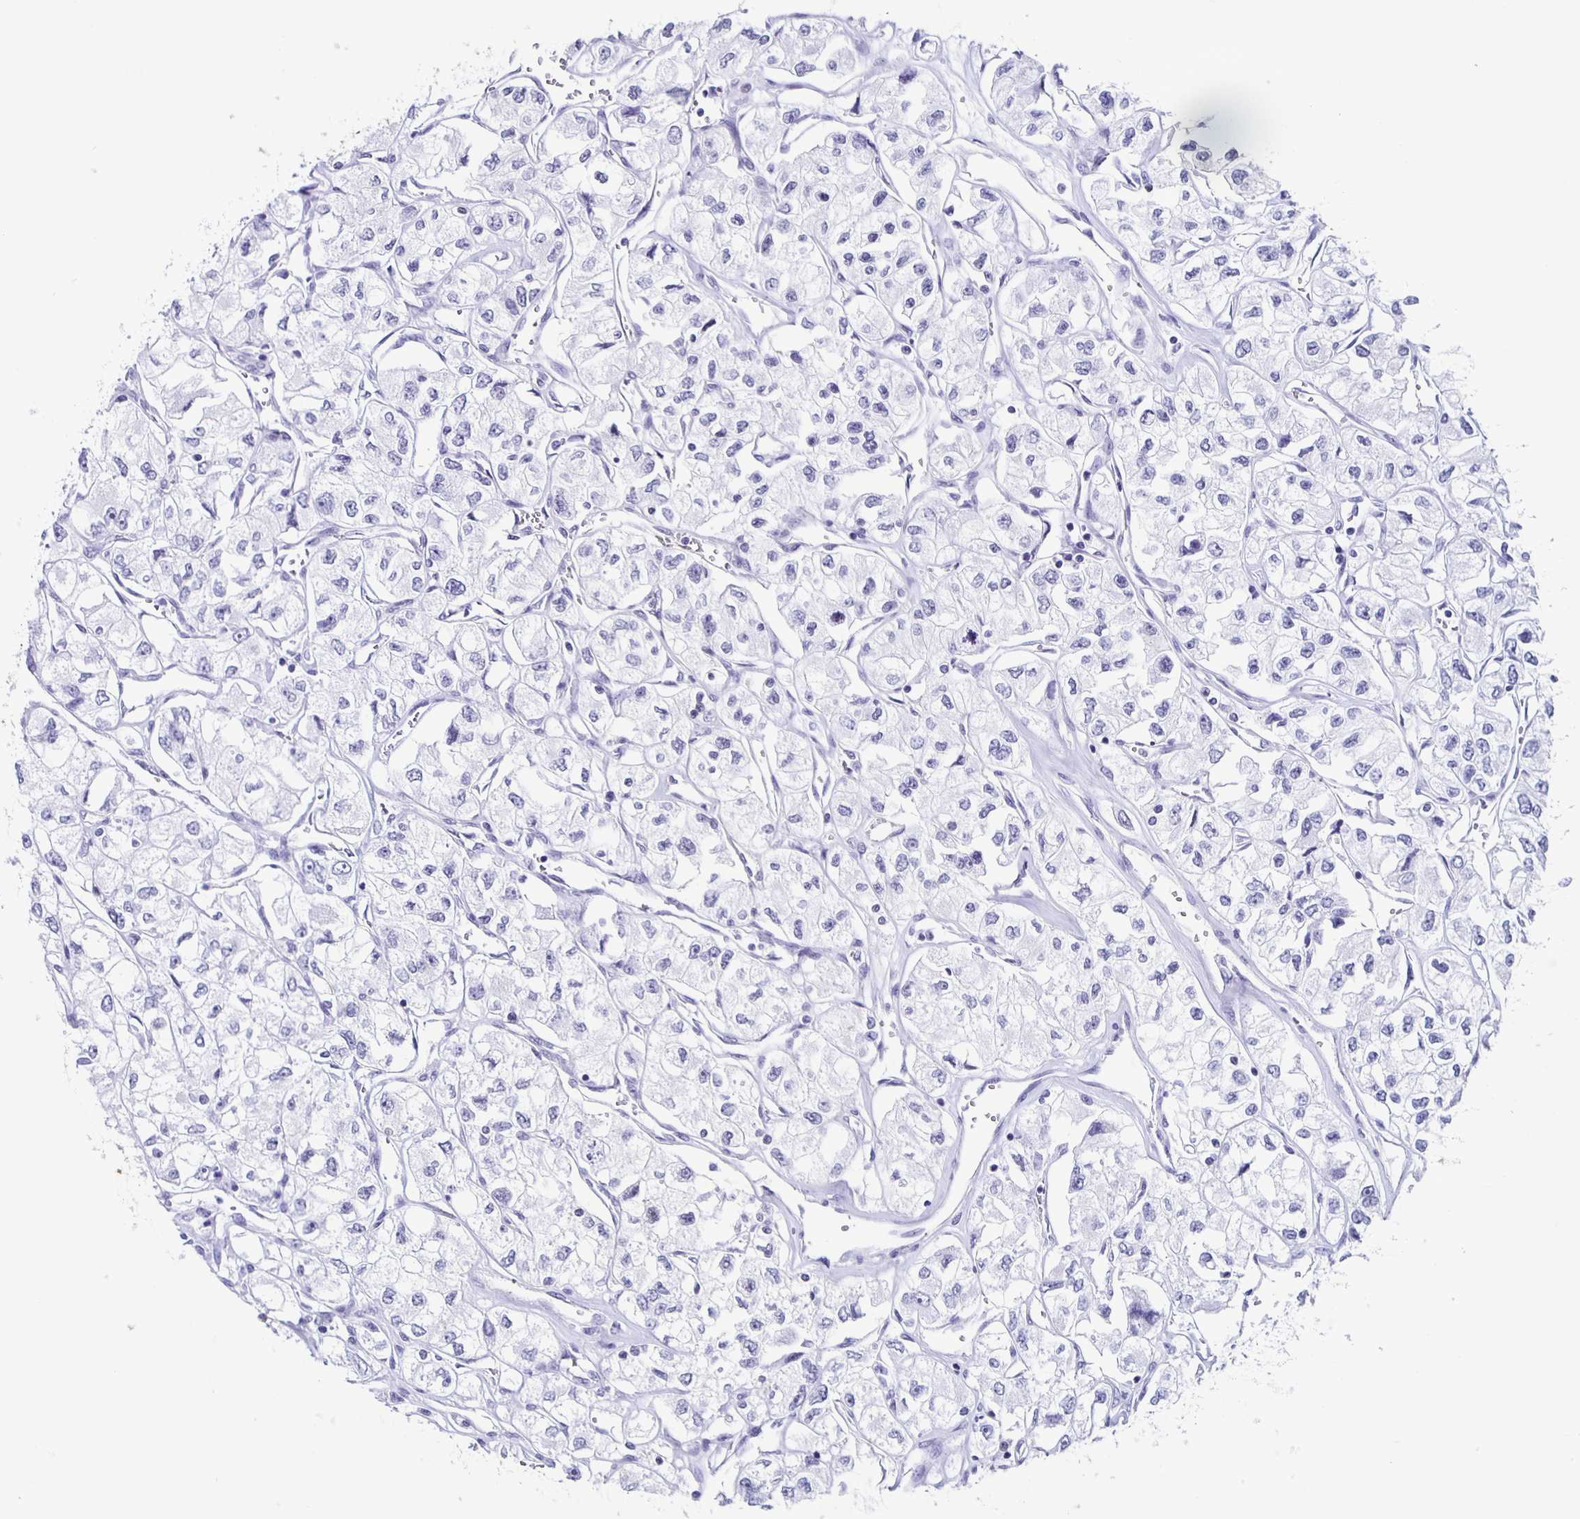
{"staining": {"intensity": "negative", "quantity": "none", "location": "none"}, "tissue": "renal cancer", "cell_type": "Tumor cells", "image_type": "cancer", "snomed": [{"axis": "morphology", "description": "Adenocarcinoma, NOS"}, {"axis": "topography", "description": "Kidney"}], "caption": "There is no significant expression in tumor cells of renal adenocarcinoma.", "gene": "TPPP", "patient": {"sex": "female", "age": 59}}